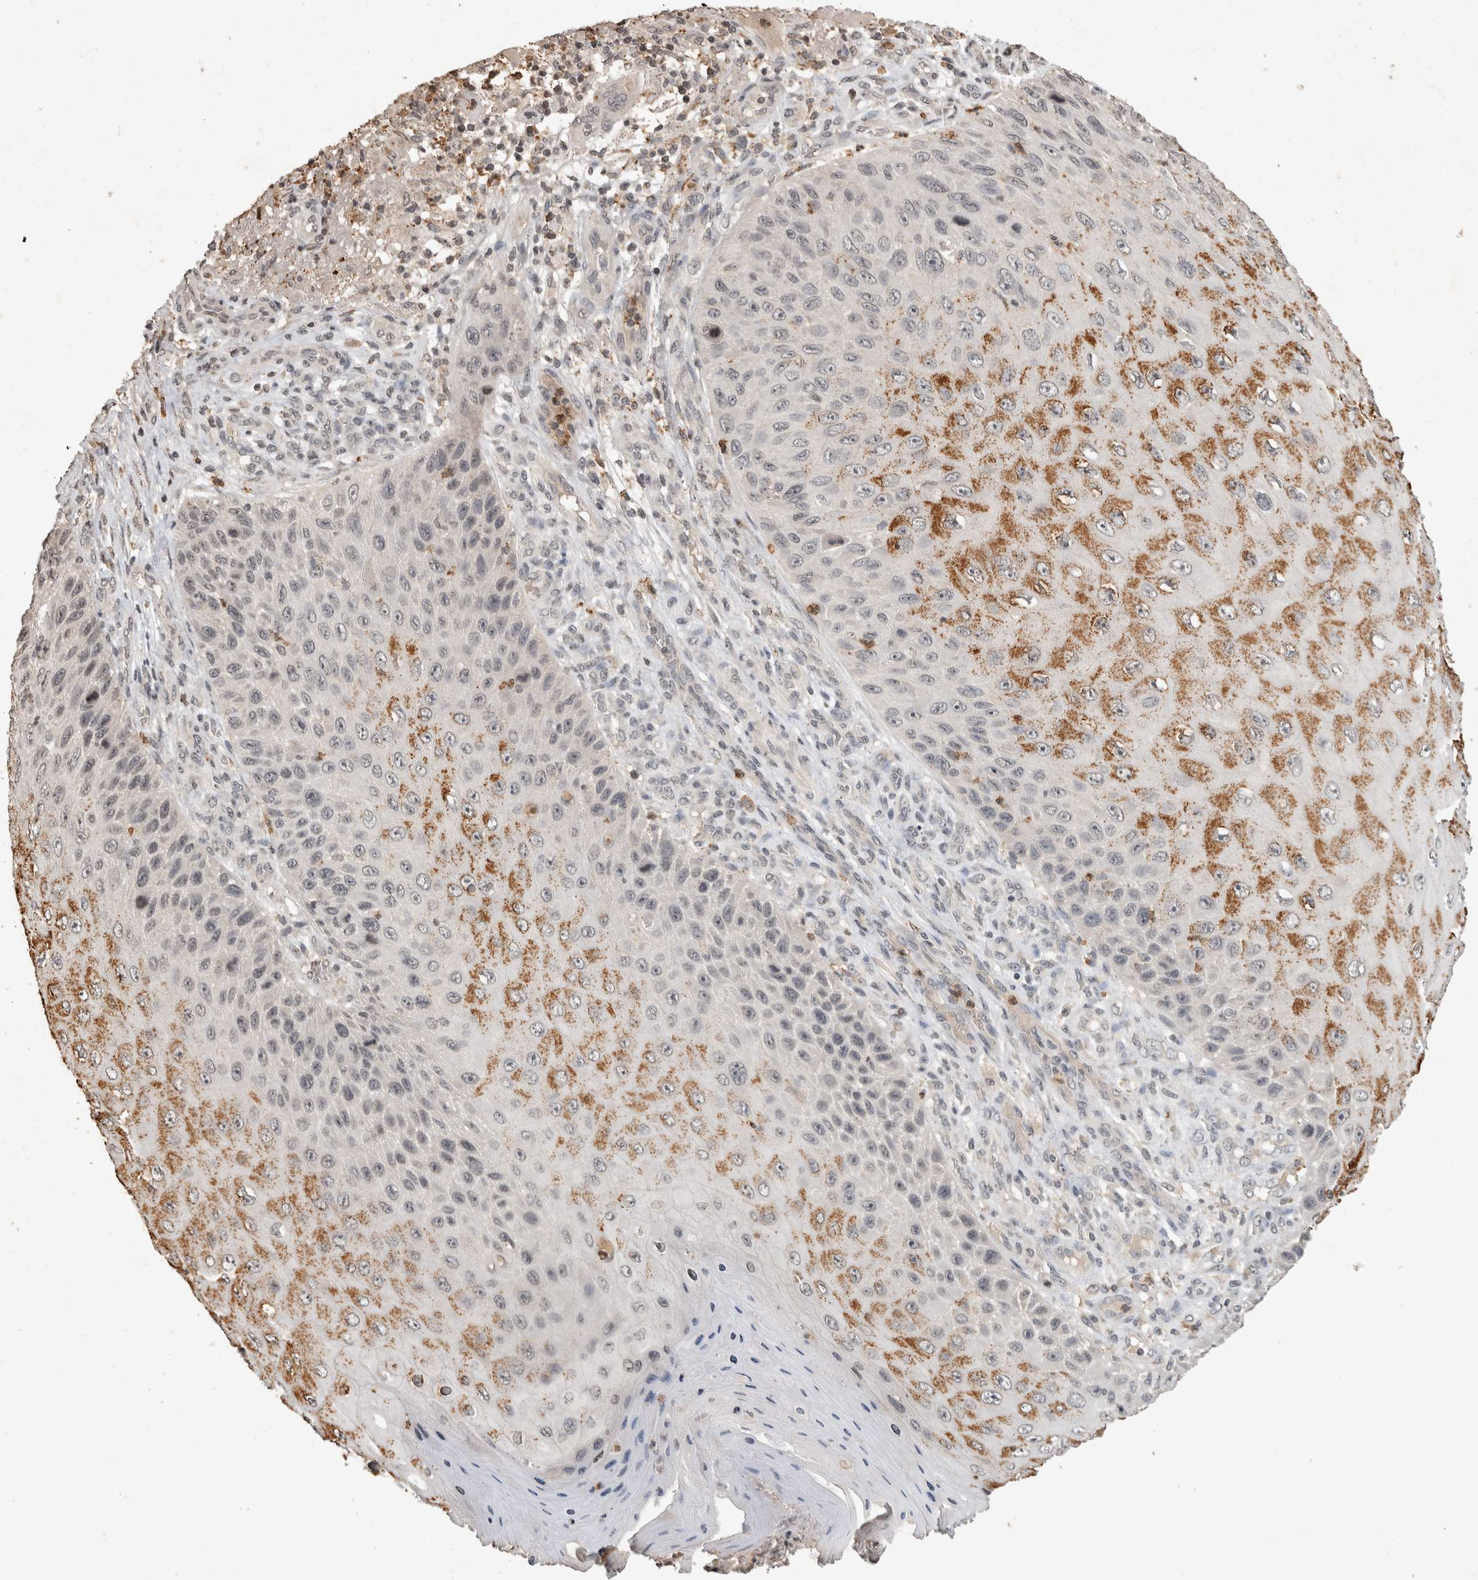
{"staining": {"intensity": "moderate", "quantity": "25%-75%", "location": "cytoplasmic/membranous"}, "tissue": "skin cancer", "cell_type": "Tumor cells", "image_type": "cancer", "snomed": [{"axis": "morphology", "description": "Squamous cell carcinoma, NOS"}, {"axis": "topography", "description": "Skin"}], "caption": "A brown stain labels moderate cytoplasmic/membranous positivity of a protein in squamous cell carcinoma (skin) tumor cells.", "gene": "HRK", "patient": {"sex": "female", "age": 88}}